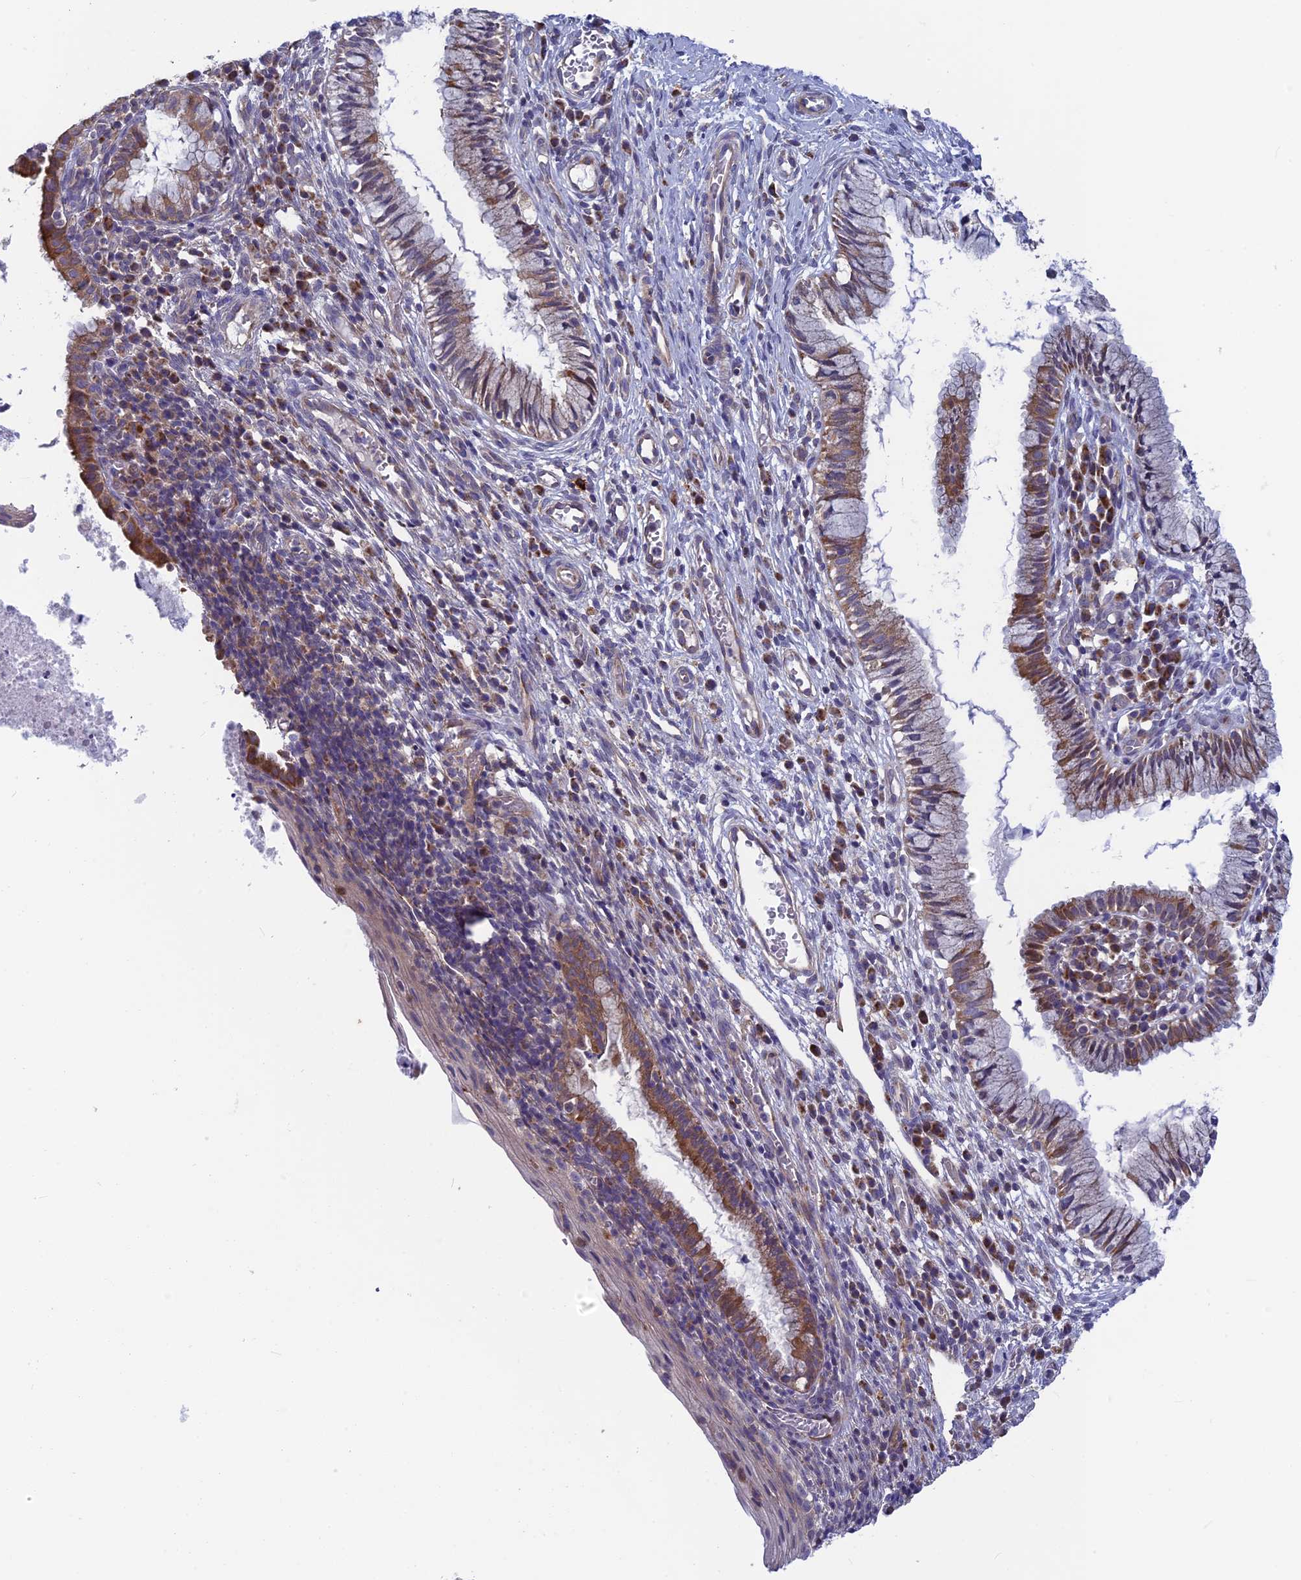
{"staining": {"intensity": "moderate", "quantity": ">75%", "location": "cytoplasmic/membranous"}, "tissue": "cervix", "cell_type": "Glandular cells", "image_type": "normal", "snomed": [{"axis": "morphology", "description": "Normal tissue, NOS"}, {"axis": "topography", "description": "Cervix"}], "caption": "A micrograph of cervix stained for a protein shows moderate cytoplasmic/membranous brown staining in glandular cells. (brown staining indicates protein expression, while blue staining denotes nuclei).", "gene": "BLTP2", "patient": {"sex": "female", "age": 27}}